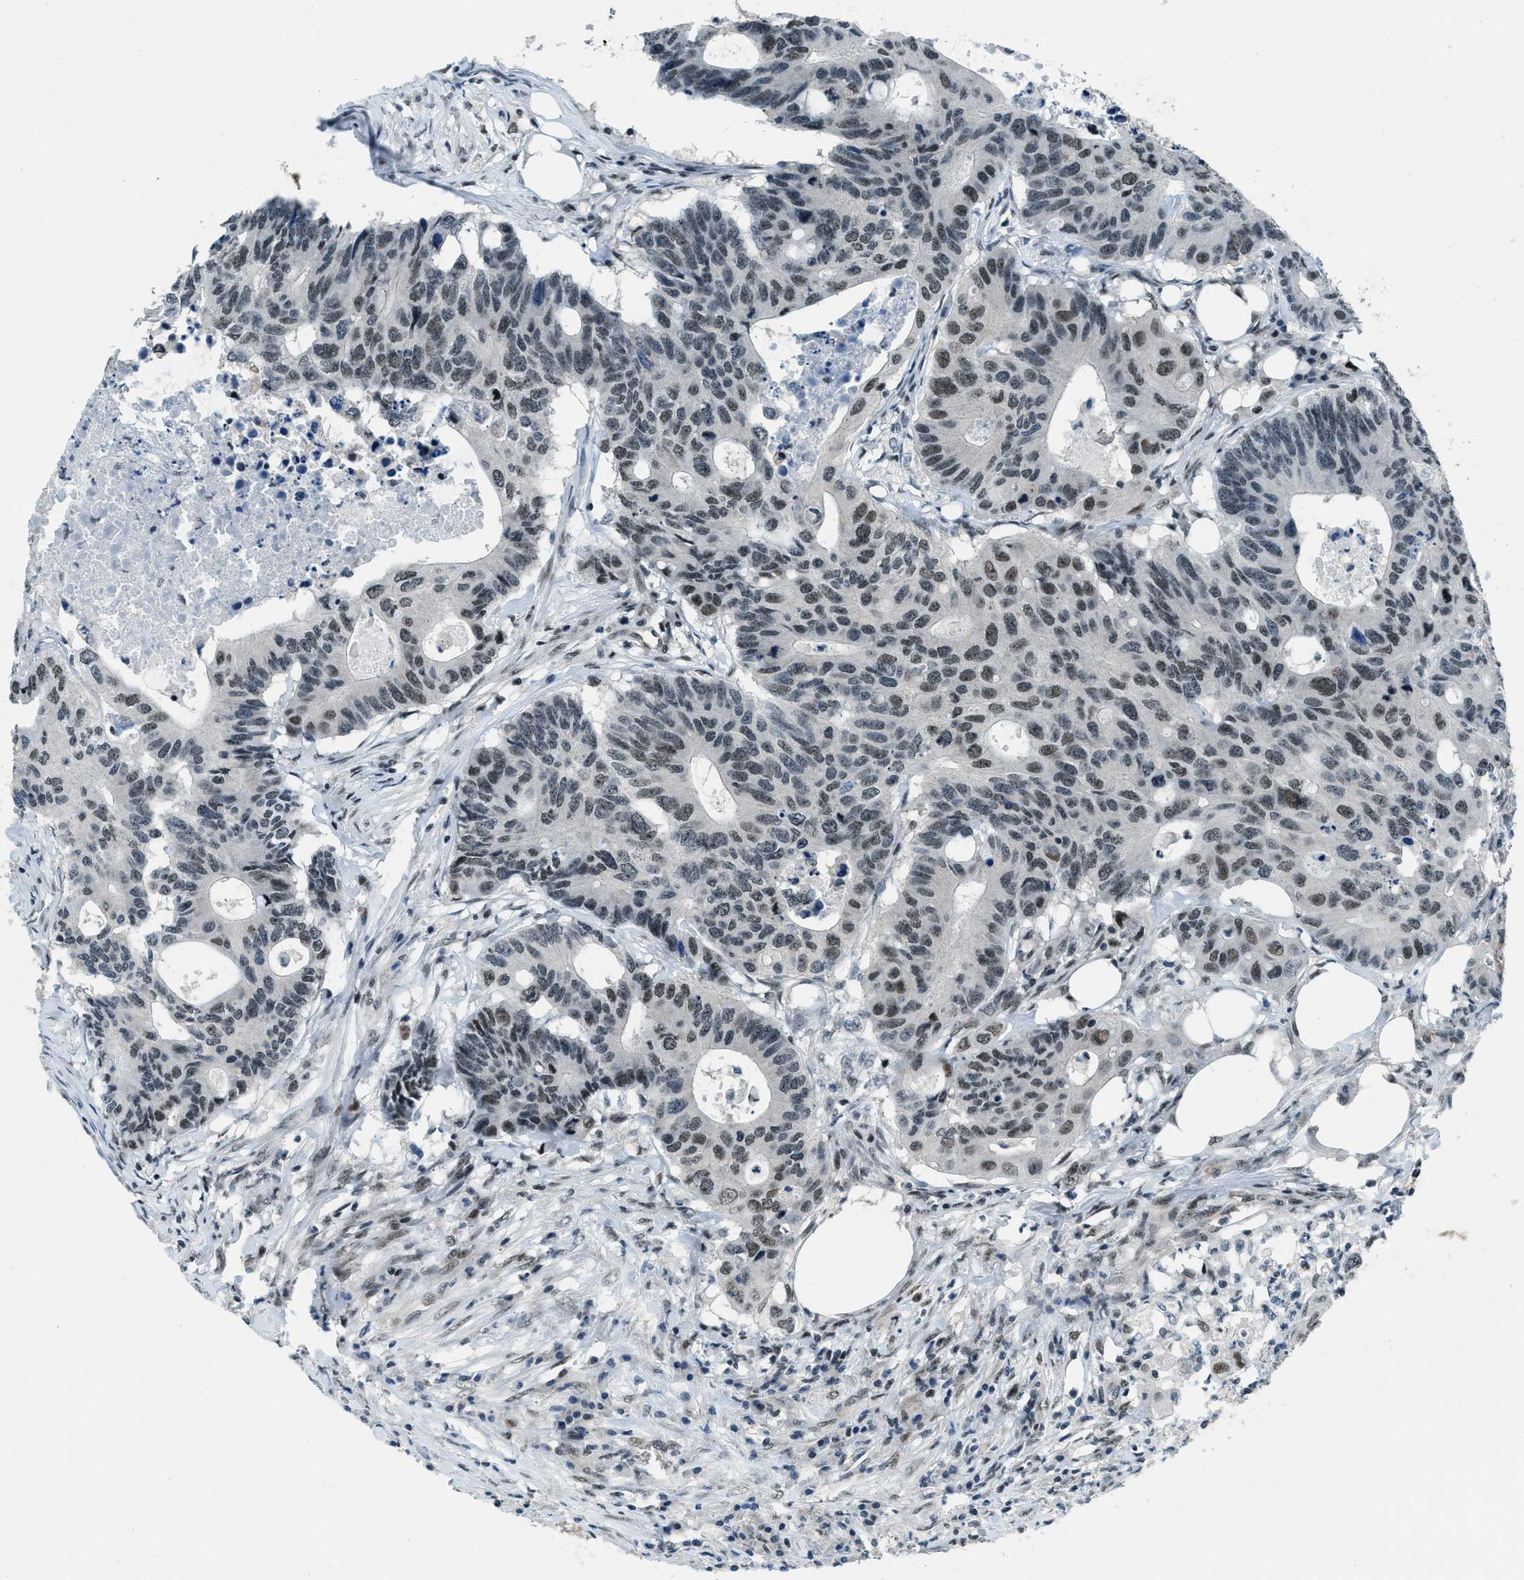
{"staining": {"intensity": "weak", "quantity": ">75%", "location": "nuclear"}, "tissue": "colorectal cancer", "cell_type": "Tumor cells", "image_type": "cancer", "snomed": [{"axis": "morphology", "description": "Adenocarcinoma, NOS"}, {"axis": "topography", "description": "Colon"}], "caption": "Immunohistochemical staining of human colorectal cancer displays low levels of weak nuclear staining in approximately >75% of tumor cells. (IHC, brightfield microscopy, high magnification).", "gene": "KLF6", "patient": {"sex": "male", "age": 71}}